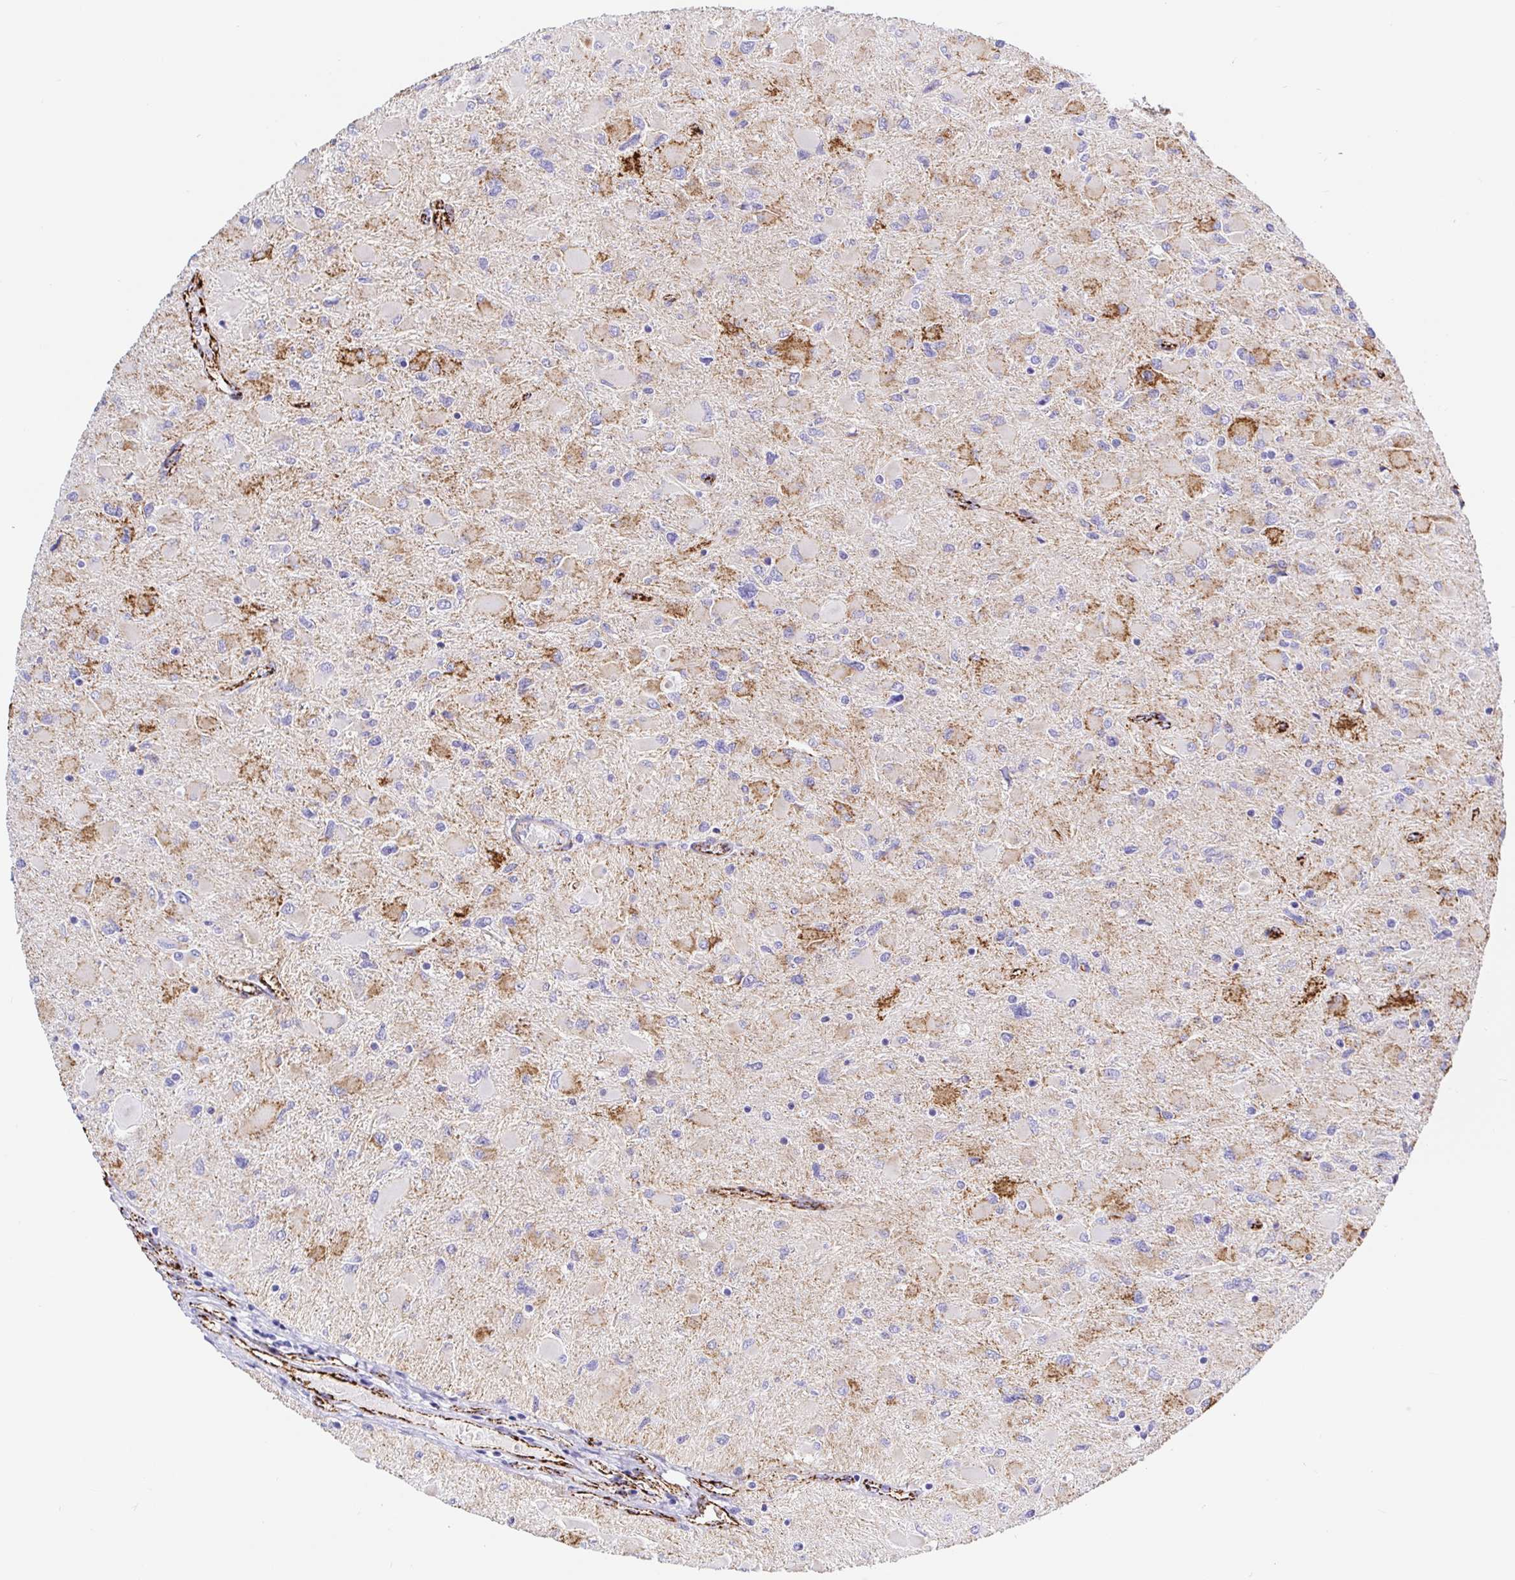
{"staining": {"intensity": "moderate", "quantity": "<25%", "location": "cytoplasmic/membranous"}, "tissue": "glioma", "cell_type": "Tumor cells", "image_type": "cancer", "snomed": [{"axis": "morphology", "description": "Glioma, malignant, High grade"}, {"axis": "topography", "description": "Cerebral cortex"}], "caption": "Glioma tissue demonstrates moderate cytoplasmic/membranous staining in approximately <25% of tumor cells, visualized by immunohistochemistry. (DAB IHC with brightfield microscopy, high magnification).", "gene": "MAOA", "patient": {"sex": "female", "age": 36}}